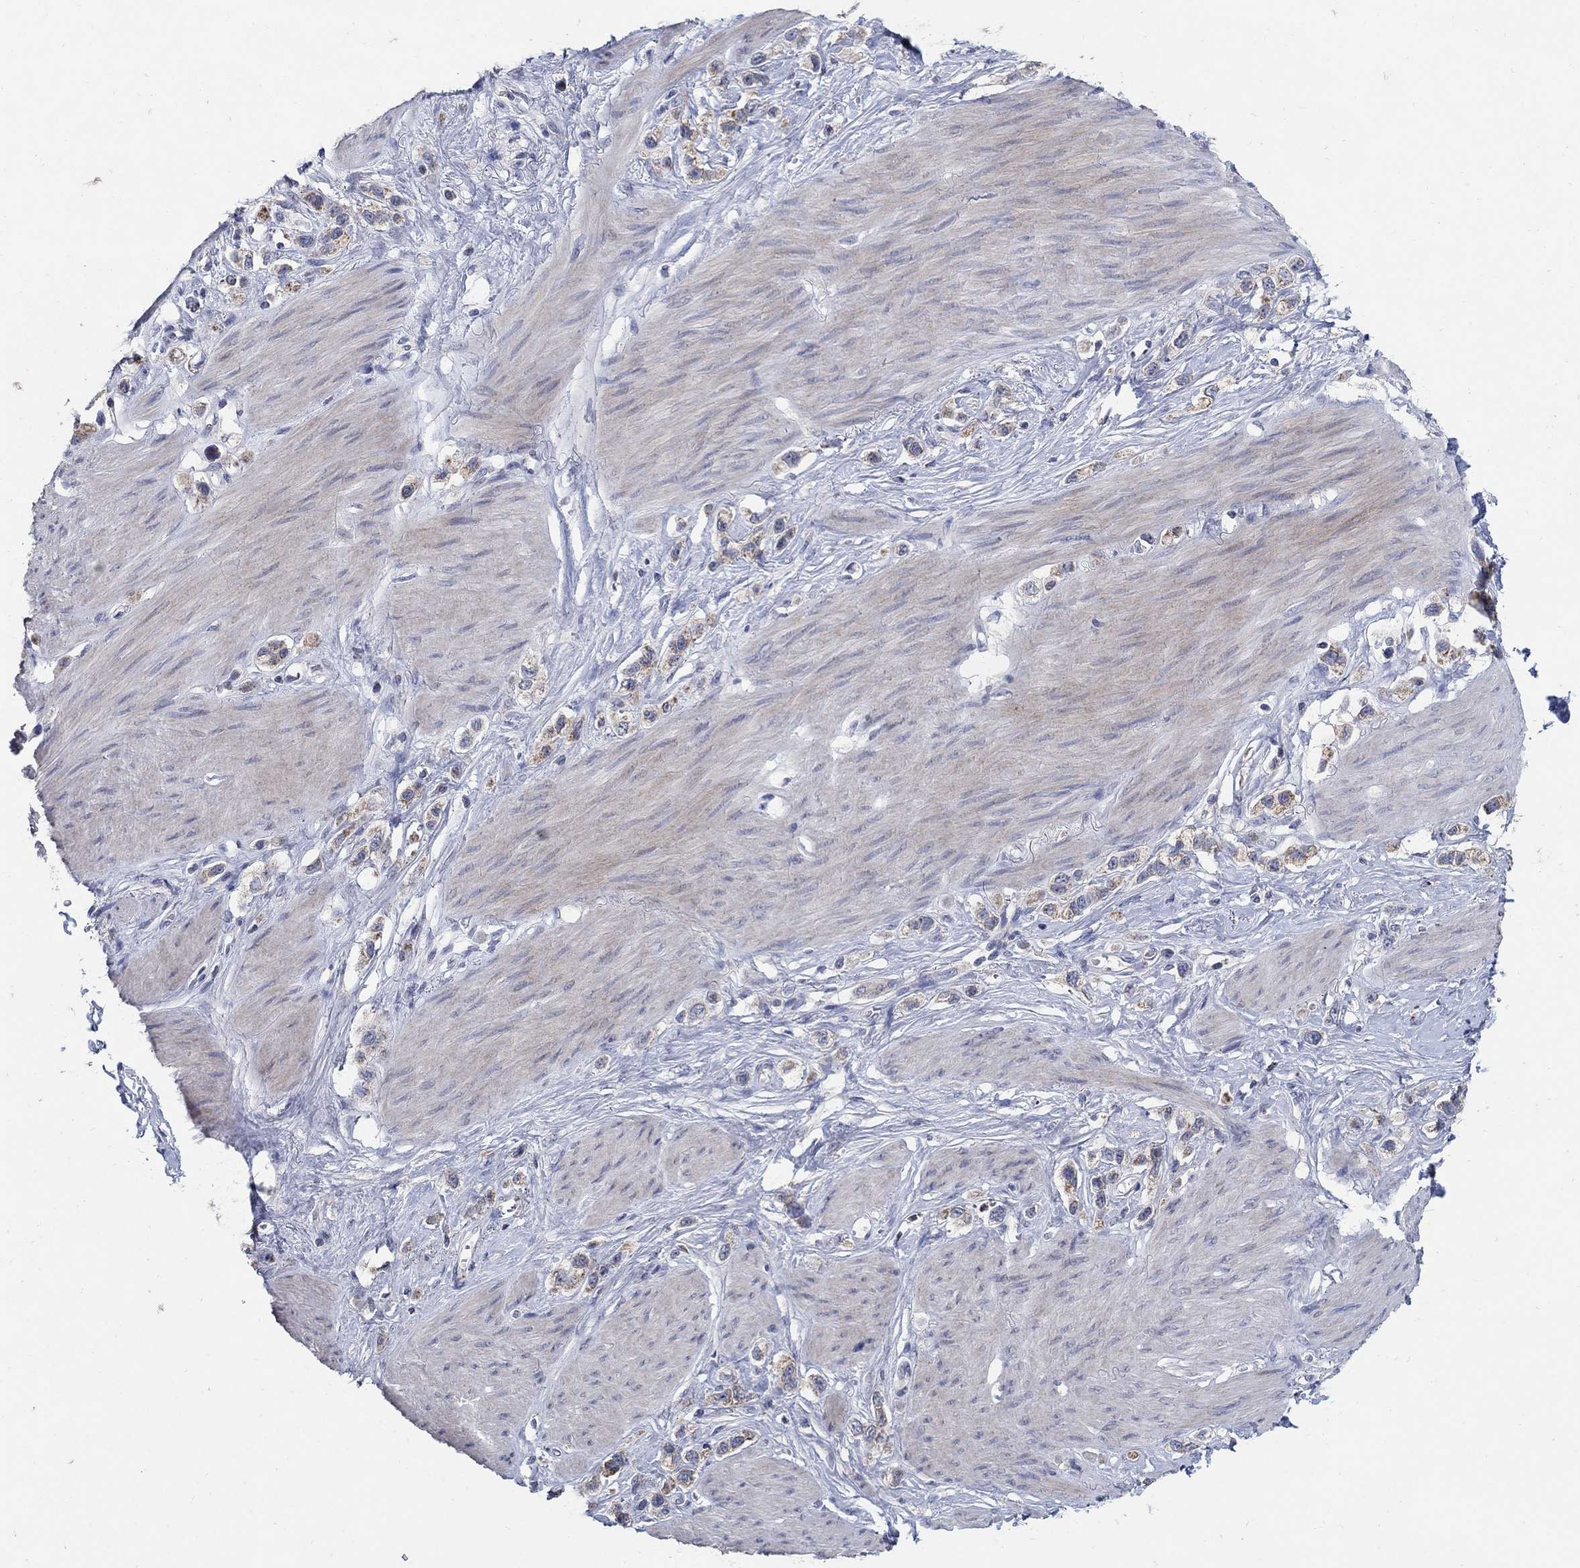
{"staining": {"intensity": "moderate", "quantity": "25%-75%", "location": "cytoplasmic/membranous"}, "tissue": "stomach cancer", "cell_type": "Tumor cells", "image_type": "cancer", "snomed": [{"axis": "morphology", "description": "Normal tissue, NOS"}, {"axis": "morphology", "description": "Adenocarcinoma, NOS"}, {"axis": "morphology", "description": "Adenocarcinoma, High grade"}, {"axis": "topography", "description": "Stomach, upper"}, {"axis": "topography", "description": "Stomach"}], "caption": "The histopathology image demonstrates a brown stain indicating the presence of a protein in the cytoplasmic/membranous of tumor cells in stomach cancer (high-grade adenocarcinoma). Using DAB (brown) and hematoxylin (blue) stains, captured at high magnification using brightfield microscopy.", "gene": "HMX2", "patient": {"sex": "female", "age": 65}}